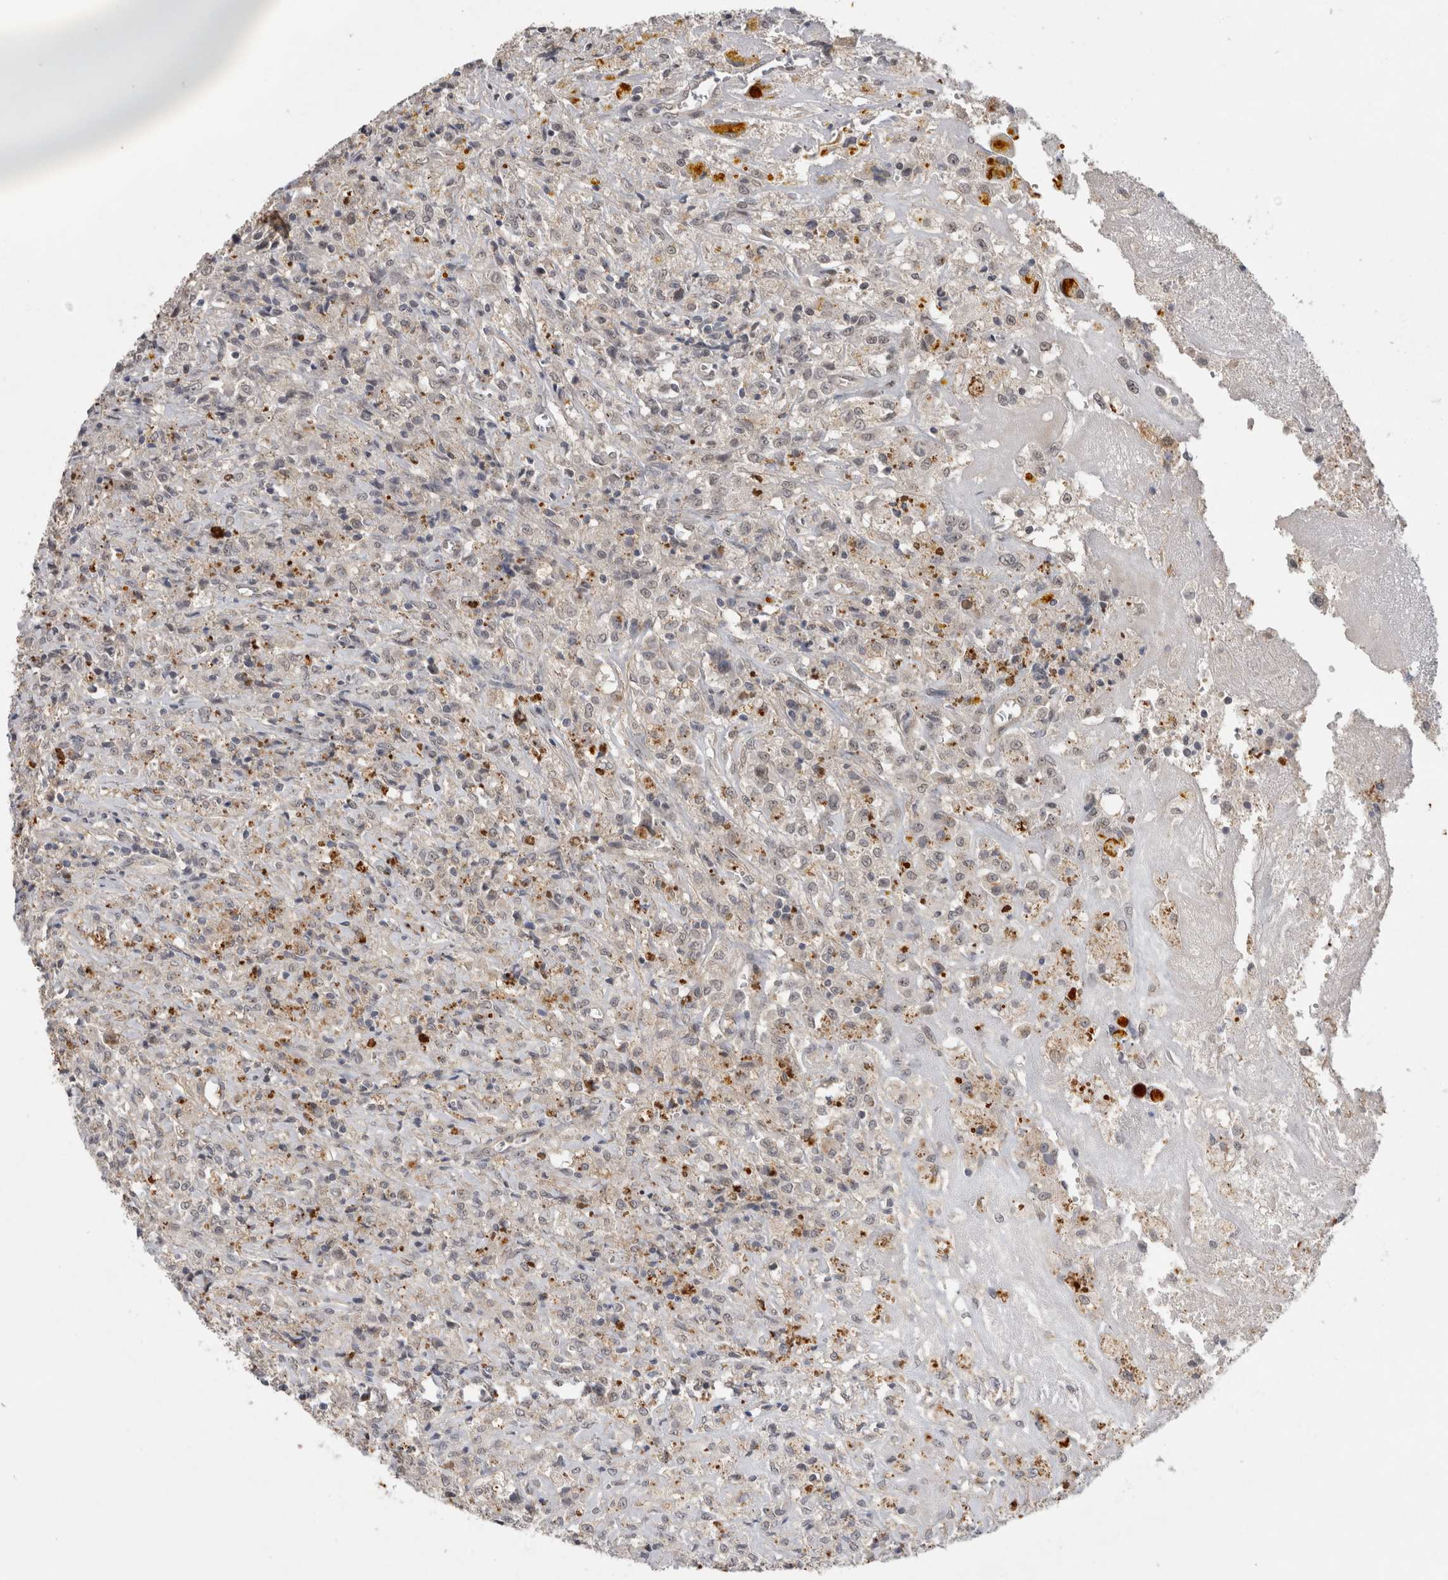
{"staining": {"intensity": "moderate", "quantity": "<25%", "location": "cytoplasmic/membranous"}, "tissue": "testis cancer", "cell_type": "Tumor cells", "image_type": "cancer", "snomed": [{"axis": "morphology", "description": "Carcinoma, Embryonal, NOS"}, {"axis": "topography", "description": "Testis"}], "caption": "Tumor cells show moderate cytoplasmic/membranous expression in approximately <25% of cells in embryonal carcinoma (testis). The staining is performed using DAB brown chromogen to label protein expression. The nuclei are counter-stained blue using hematoxylin.", "gene": "RHPN1", "patient": {"sex": "male", "age": 2}}